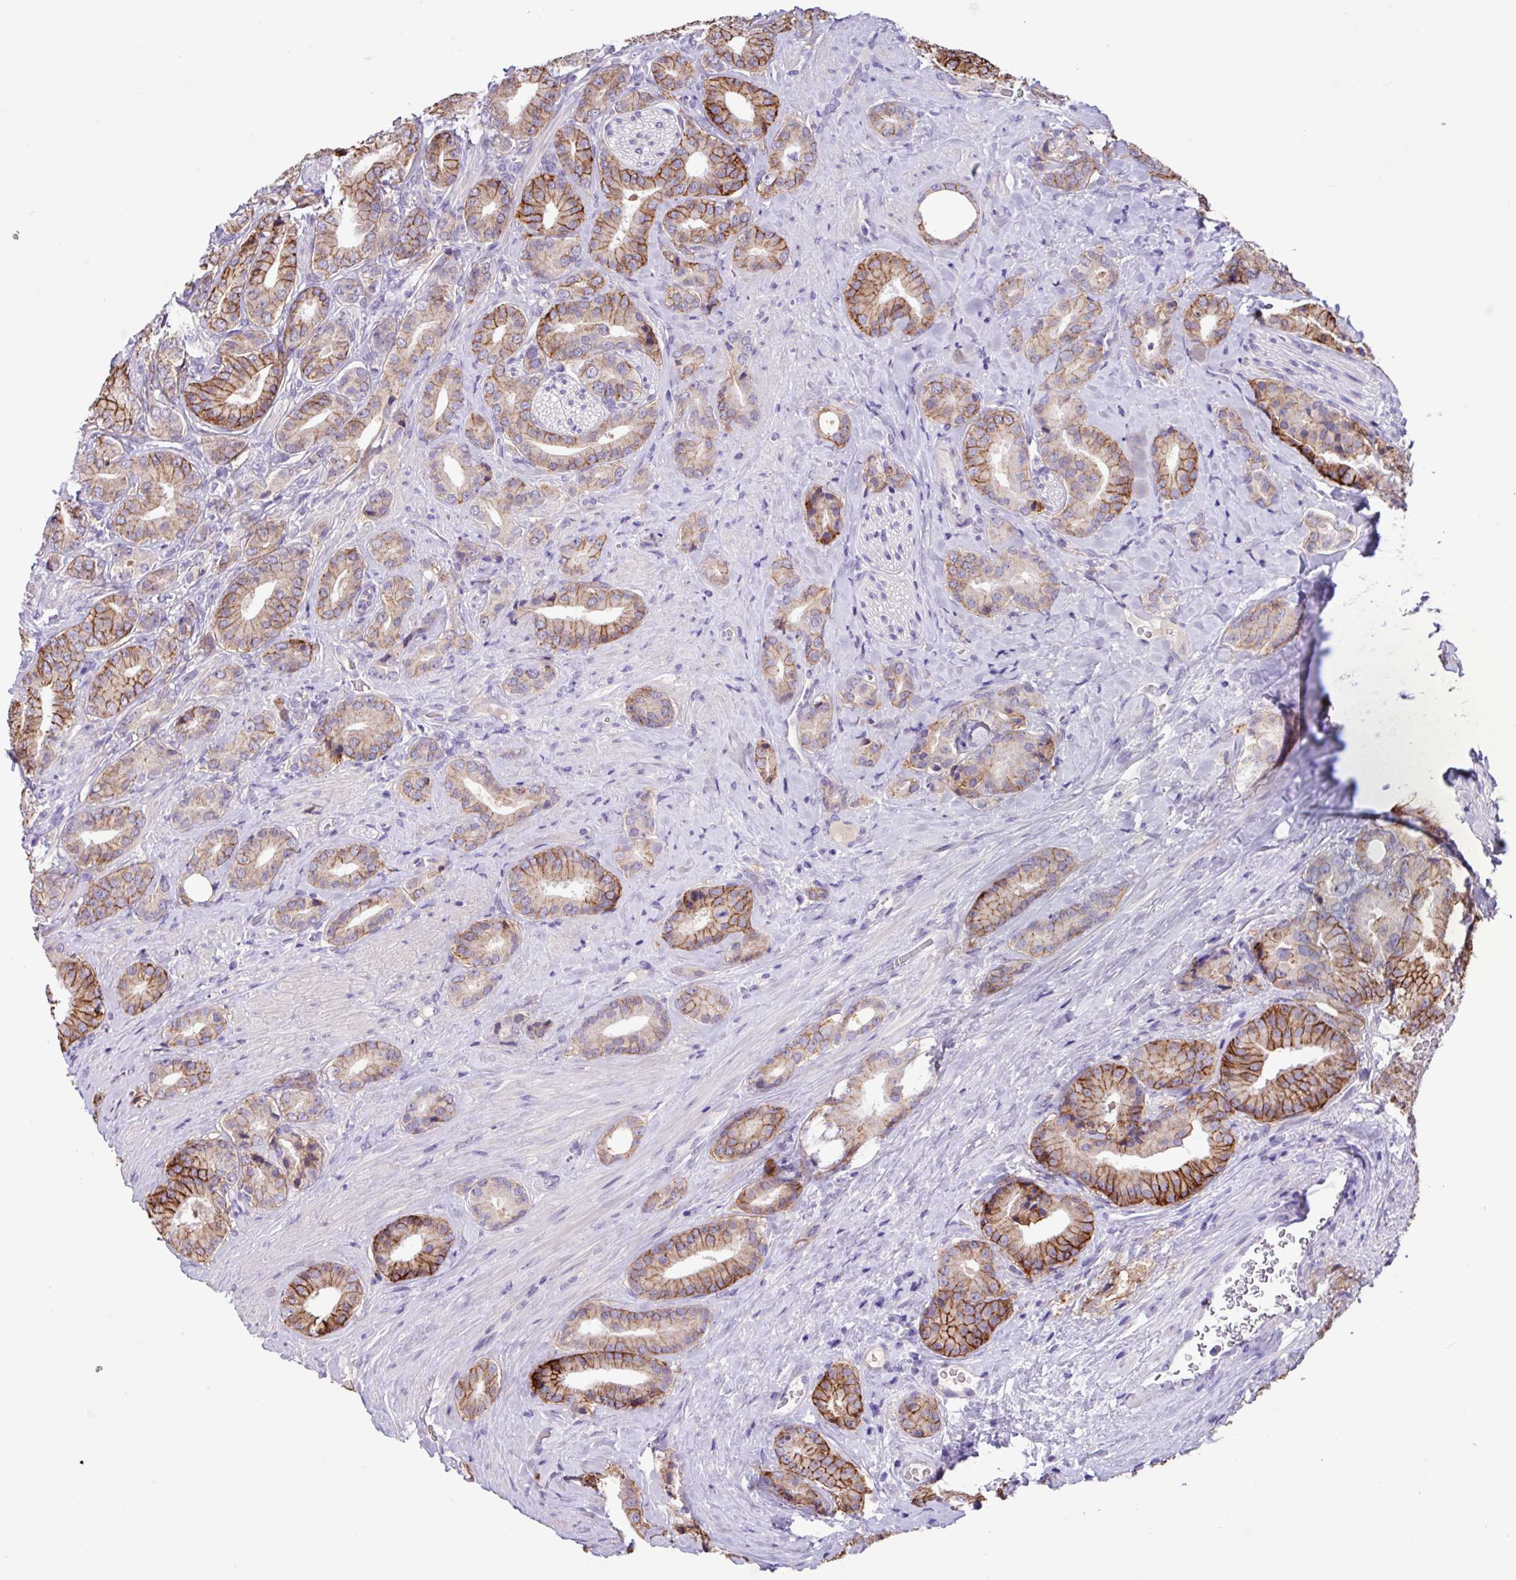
{"staining": {"intensity": "strong", "quantity": ">75%", "location": "cytoplasmic/membranous"}, "tissue": "prostate cancer", "cell_type": "Tumor cells", "image_type": "cancer", "snomed": [{"axis": "morphology", "description": "Adenocarcinoma, High grade"}, {"axis": "topography", "description": "Prostate"}], "caption": "An IHC histopathology image of tumor tissue is shown. Protein staining in brown labels strong cytoplasmic/membranous positivity in adenocarcinoma (high-grade) (prostate) within tumor cells.", "gene": "EPCAM", "patient": {"sex": "male", "age": 63}}